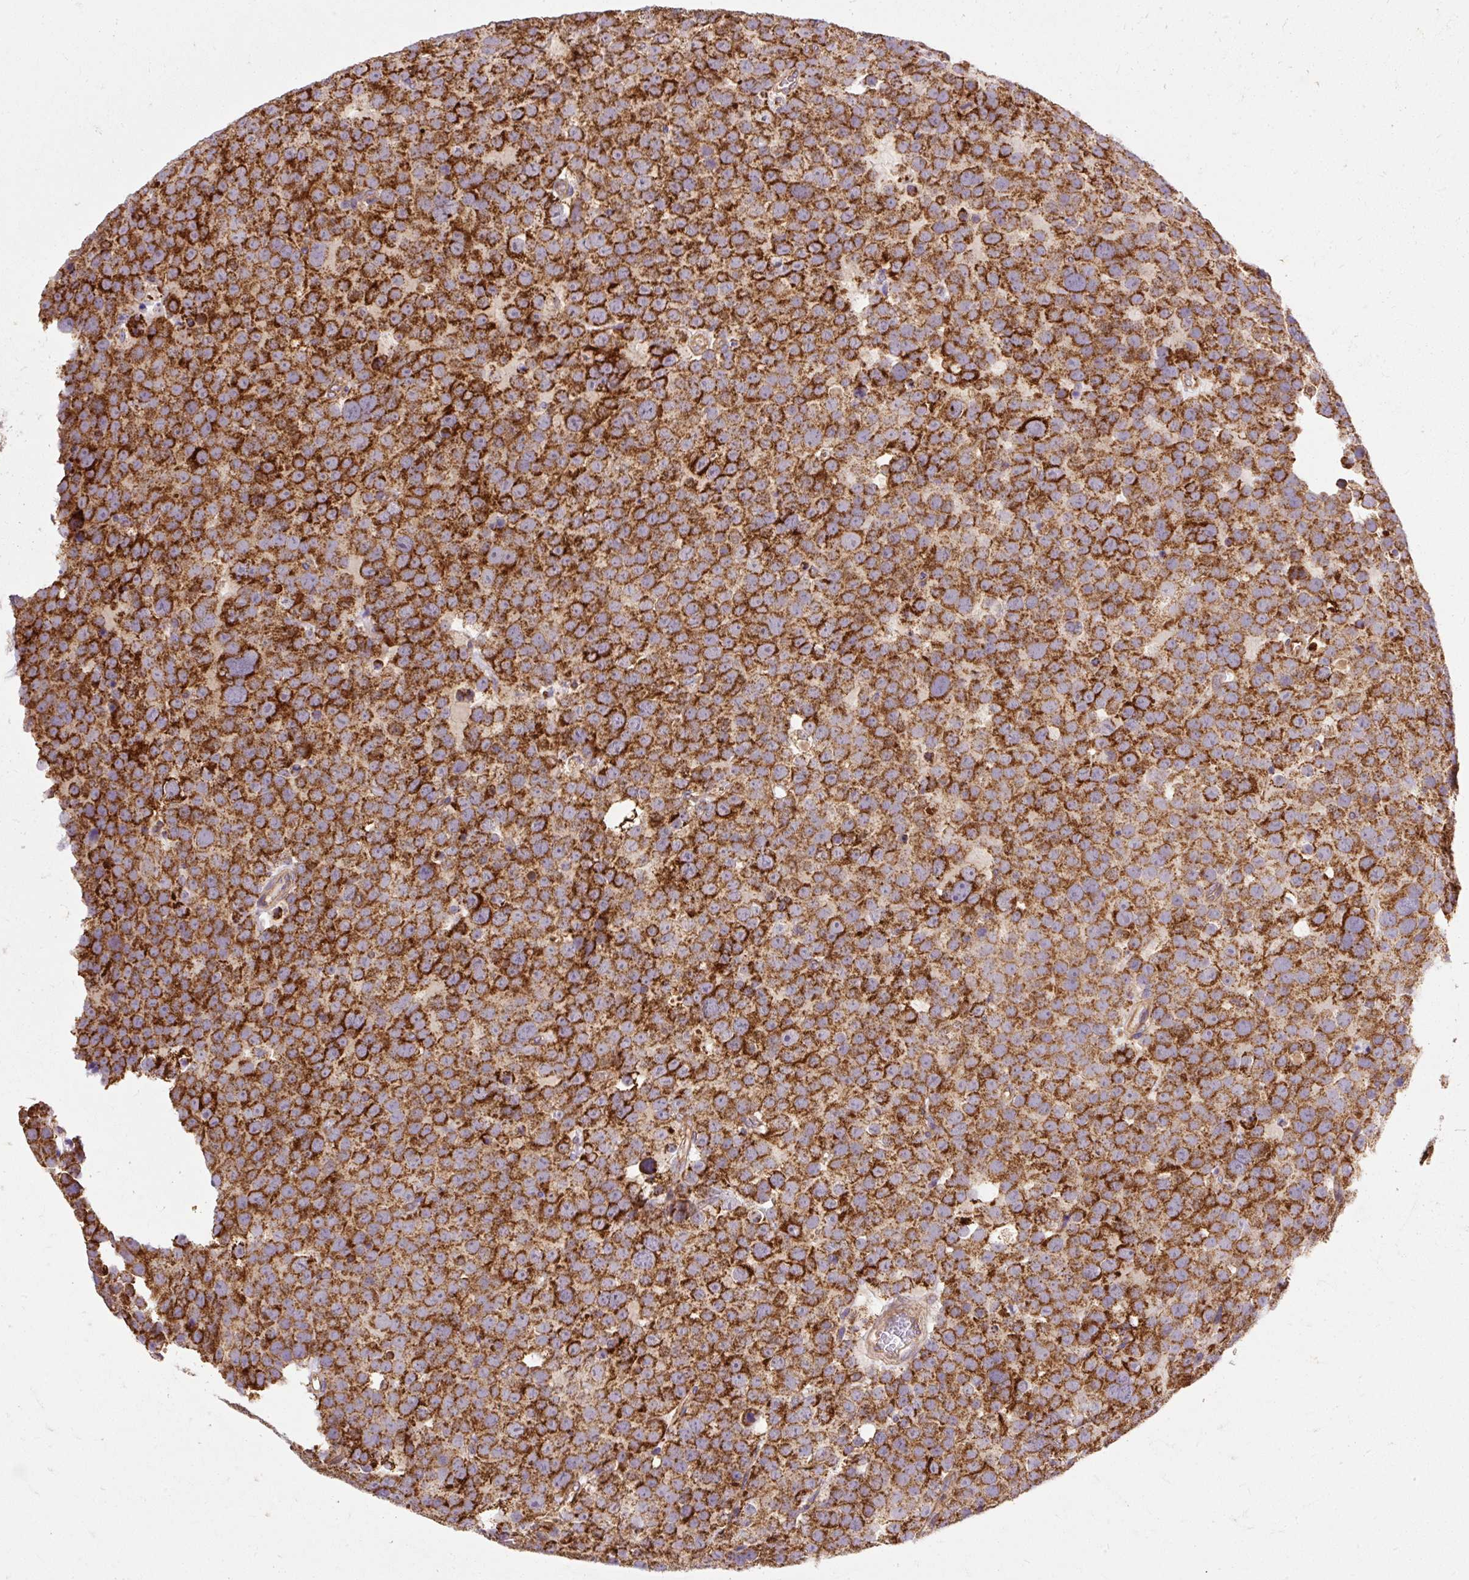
{"staining": {"intensity": "strong", "quantity": ">75%", "location": "cytoplasmic/membranous"}, "tissue": "testis cancer", "cell_type": "Tumor cells", "image_type": "cancer", "snomed": [{"axis": "morphology", "description": "Seminoma, NOS"}, {"axis": "topography", "description": "Testis"}], "caption": "Testis cancer (seminoma) tissue displays strong cytoplasmic/membranous staining in approximately >75% of tumor cells, visualized by immunohistochemistry.", "gene": "CEP290", "patient": {"sex": "male", "age": 71}}